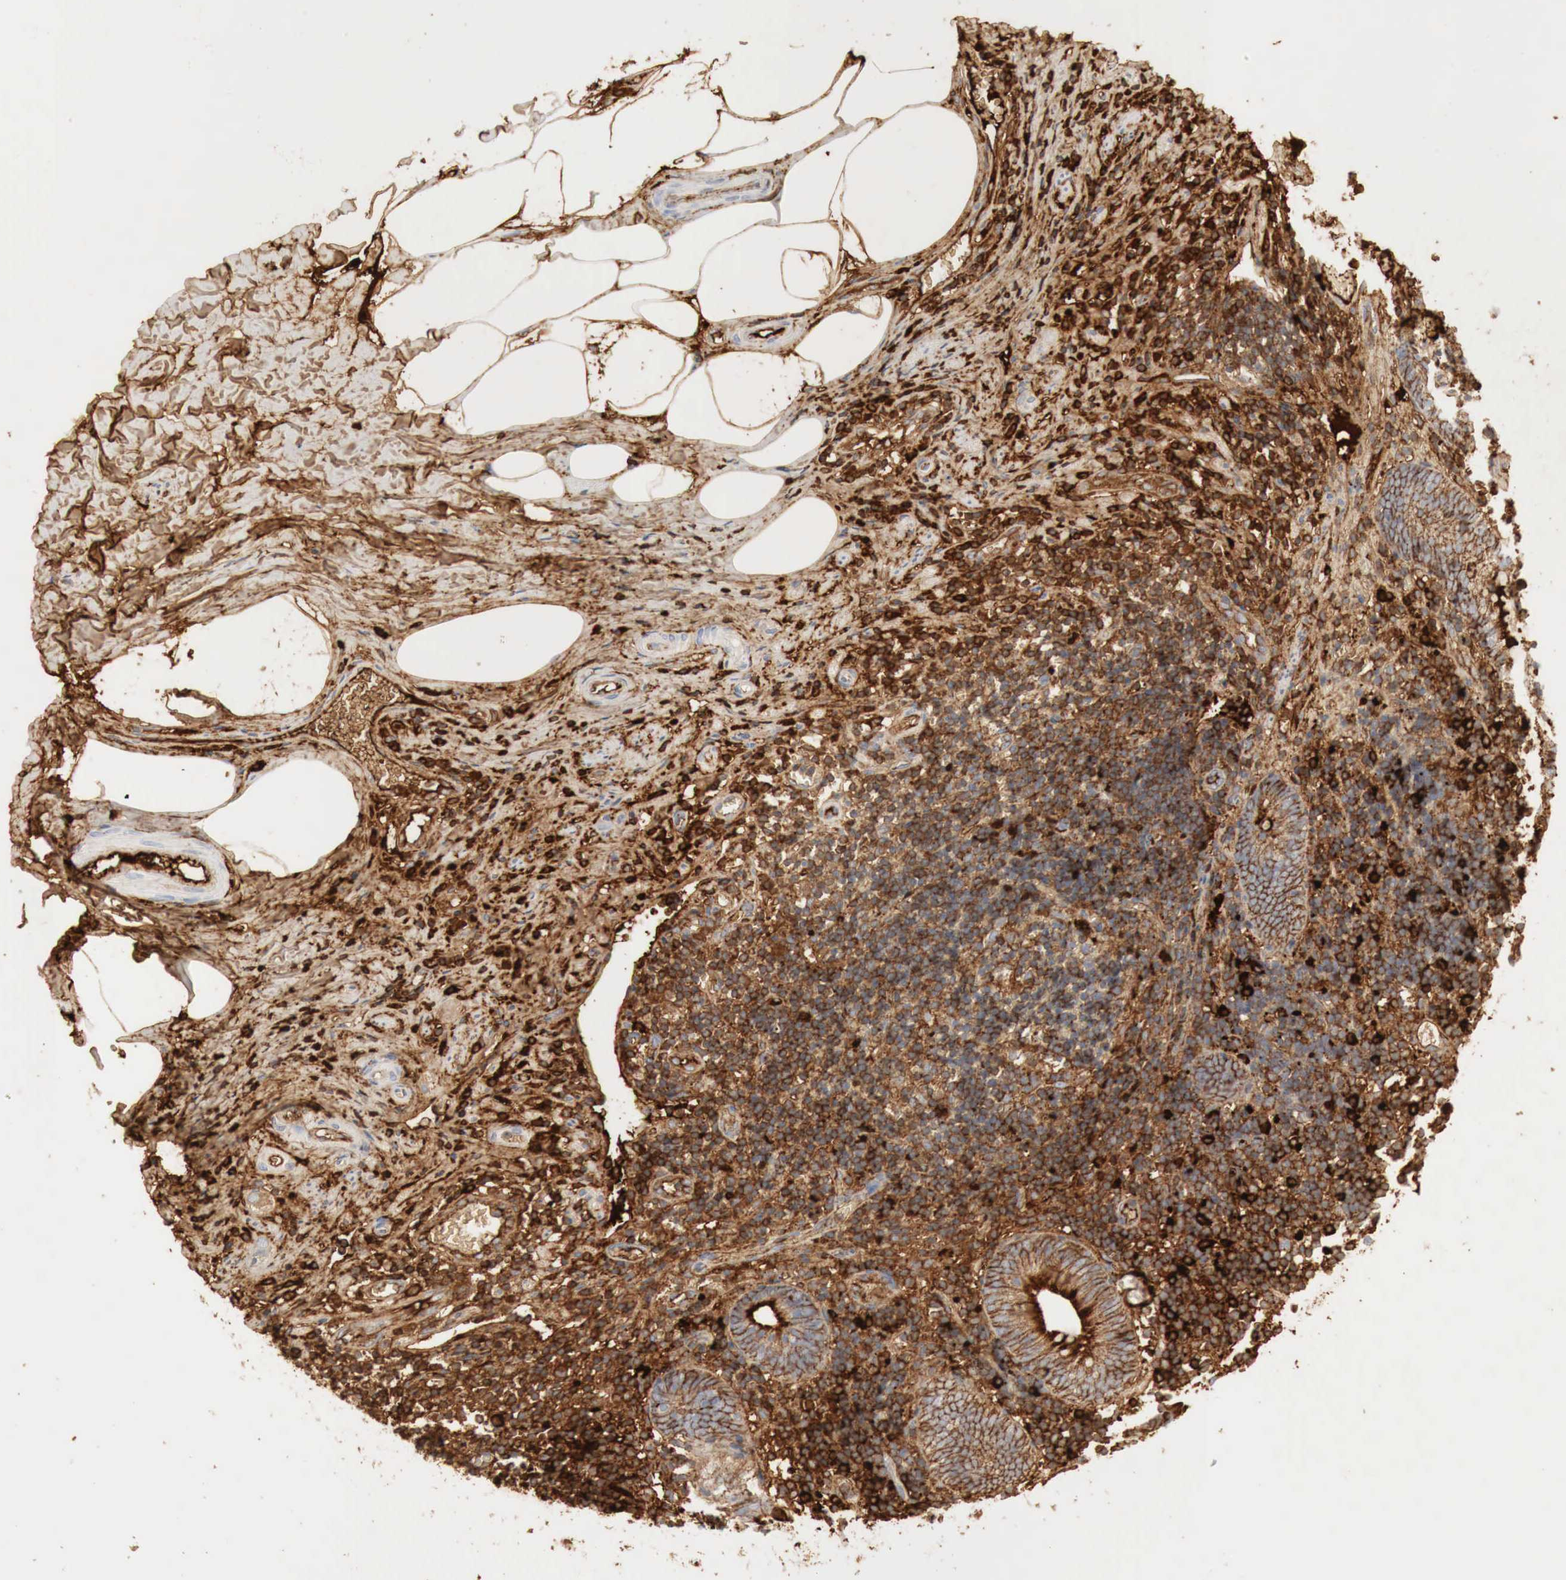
{"staining": {"intensity": "strong", "quantity": ">75%", "location": "cytoplasmic/membranous"}, "tissue": "appendix", "cell_type": "Glandular cells", "image_type": "normal", "snomed": [{"axis": "morphology", "description": "Normal tissue, NOS"}, {"axis": "topography", "description": "Appendix"}], "caption": "Appendix was stained to show a protein in brown. There is high levels of strong cytoplasmic/membranous expression in about >75% of glandular cells. The protein is shown in brown color, while the nuclei are stained blue.", "gene": "IGLC3", "patient": {"sex": "male", "age": 25}}